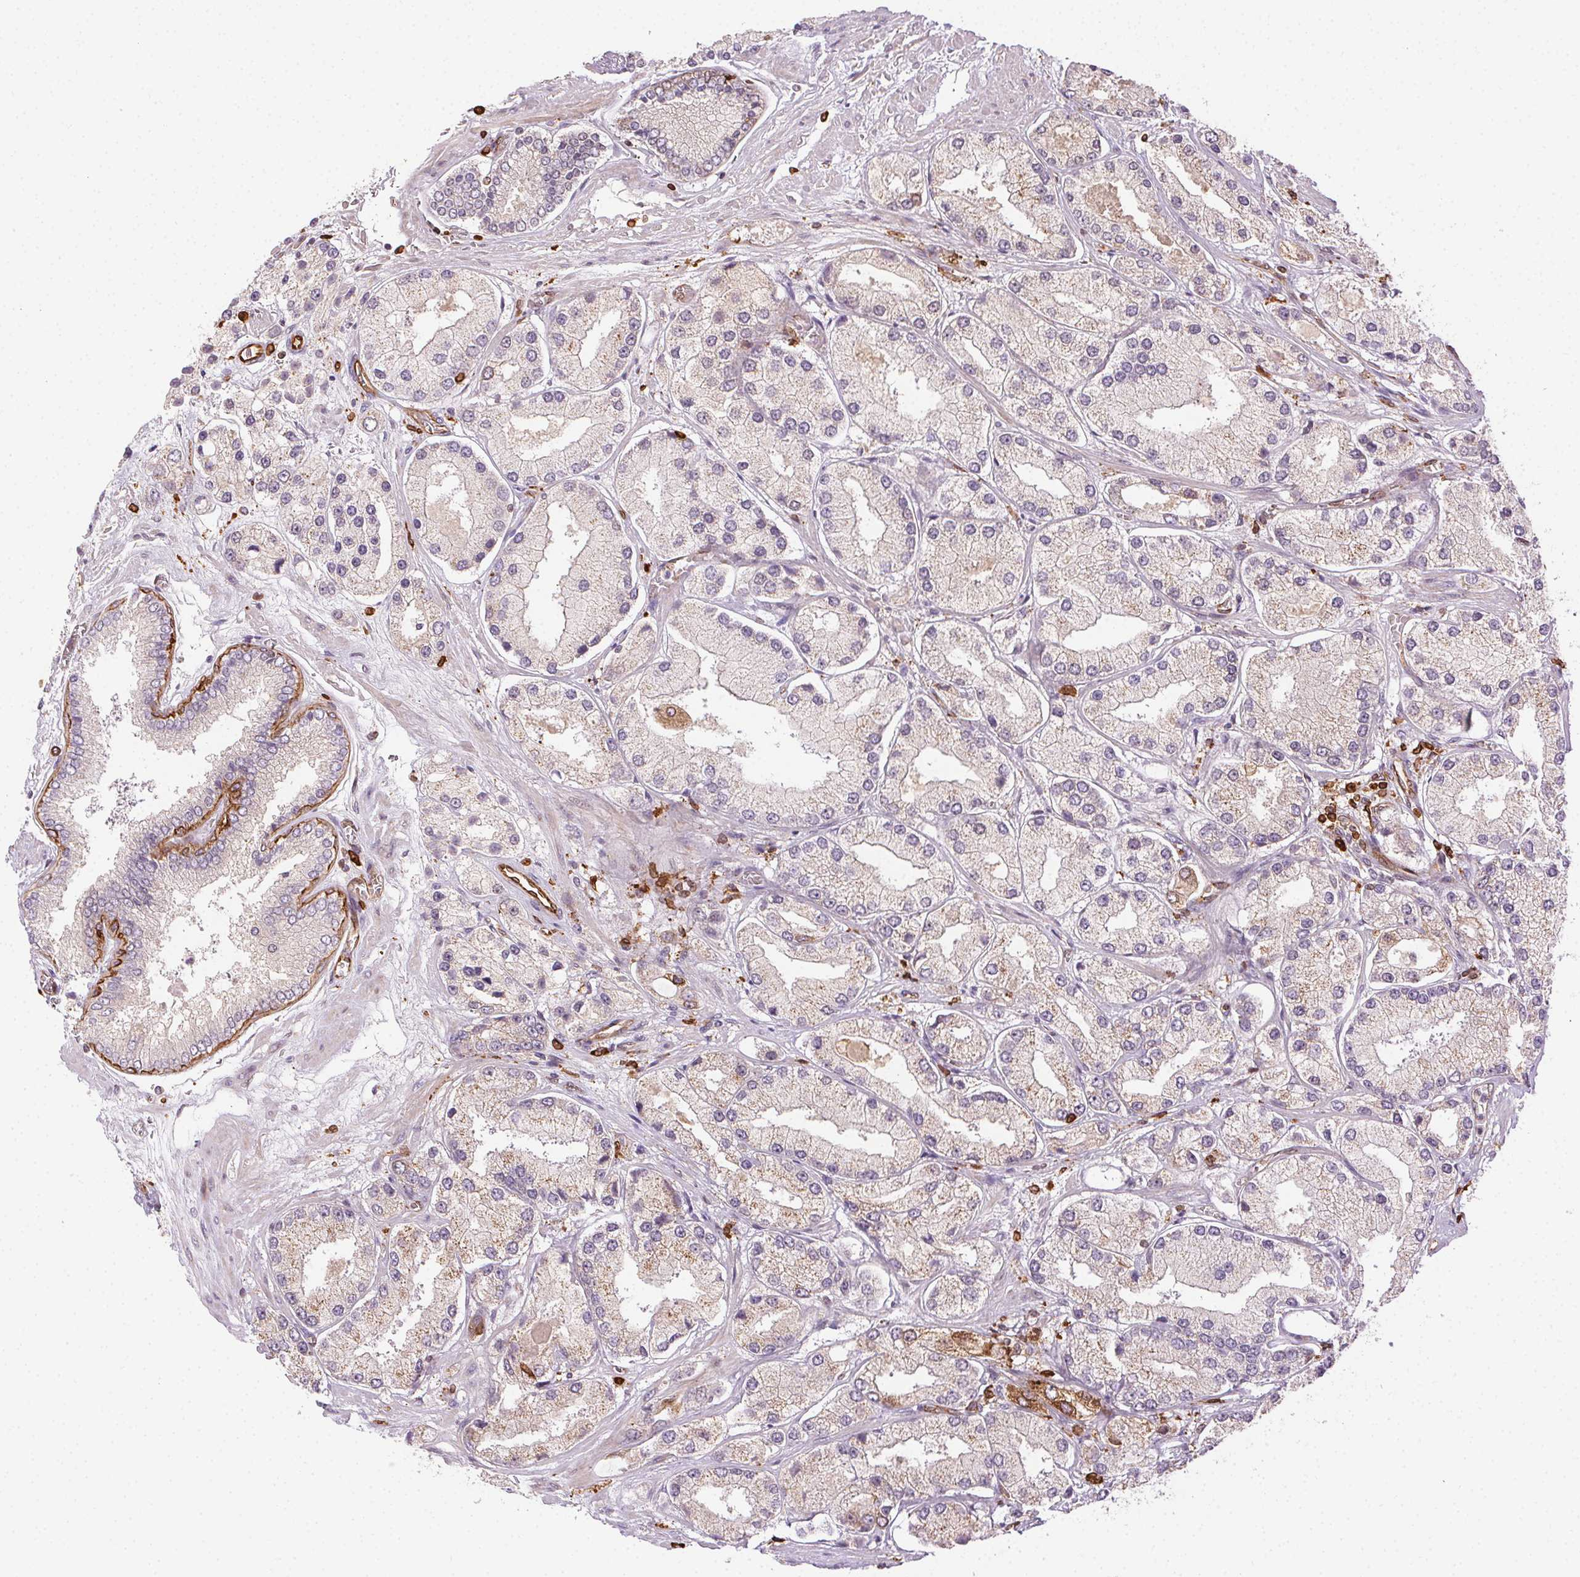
{"staining": {"intensity": "weak", "quantity": "<25%", "location": "cytoplasmic/membranous"}, "tissue": "prostate cancer", "cell_type": "Tumor cells", "image_type": "cancer", "snomed": [{"axis": "morphology", "description": "Adenocarcinoma, High grade"}, {"axis": "topography", "description": "Prostate"}], "caption": "Prostate high-grade adenocarcinoma stained for a protein using immunohistochemistry shows no positivity tumor cells.", "gene": "RNASET2", "patient": {"sex": "male", "age": 67}}